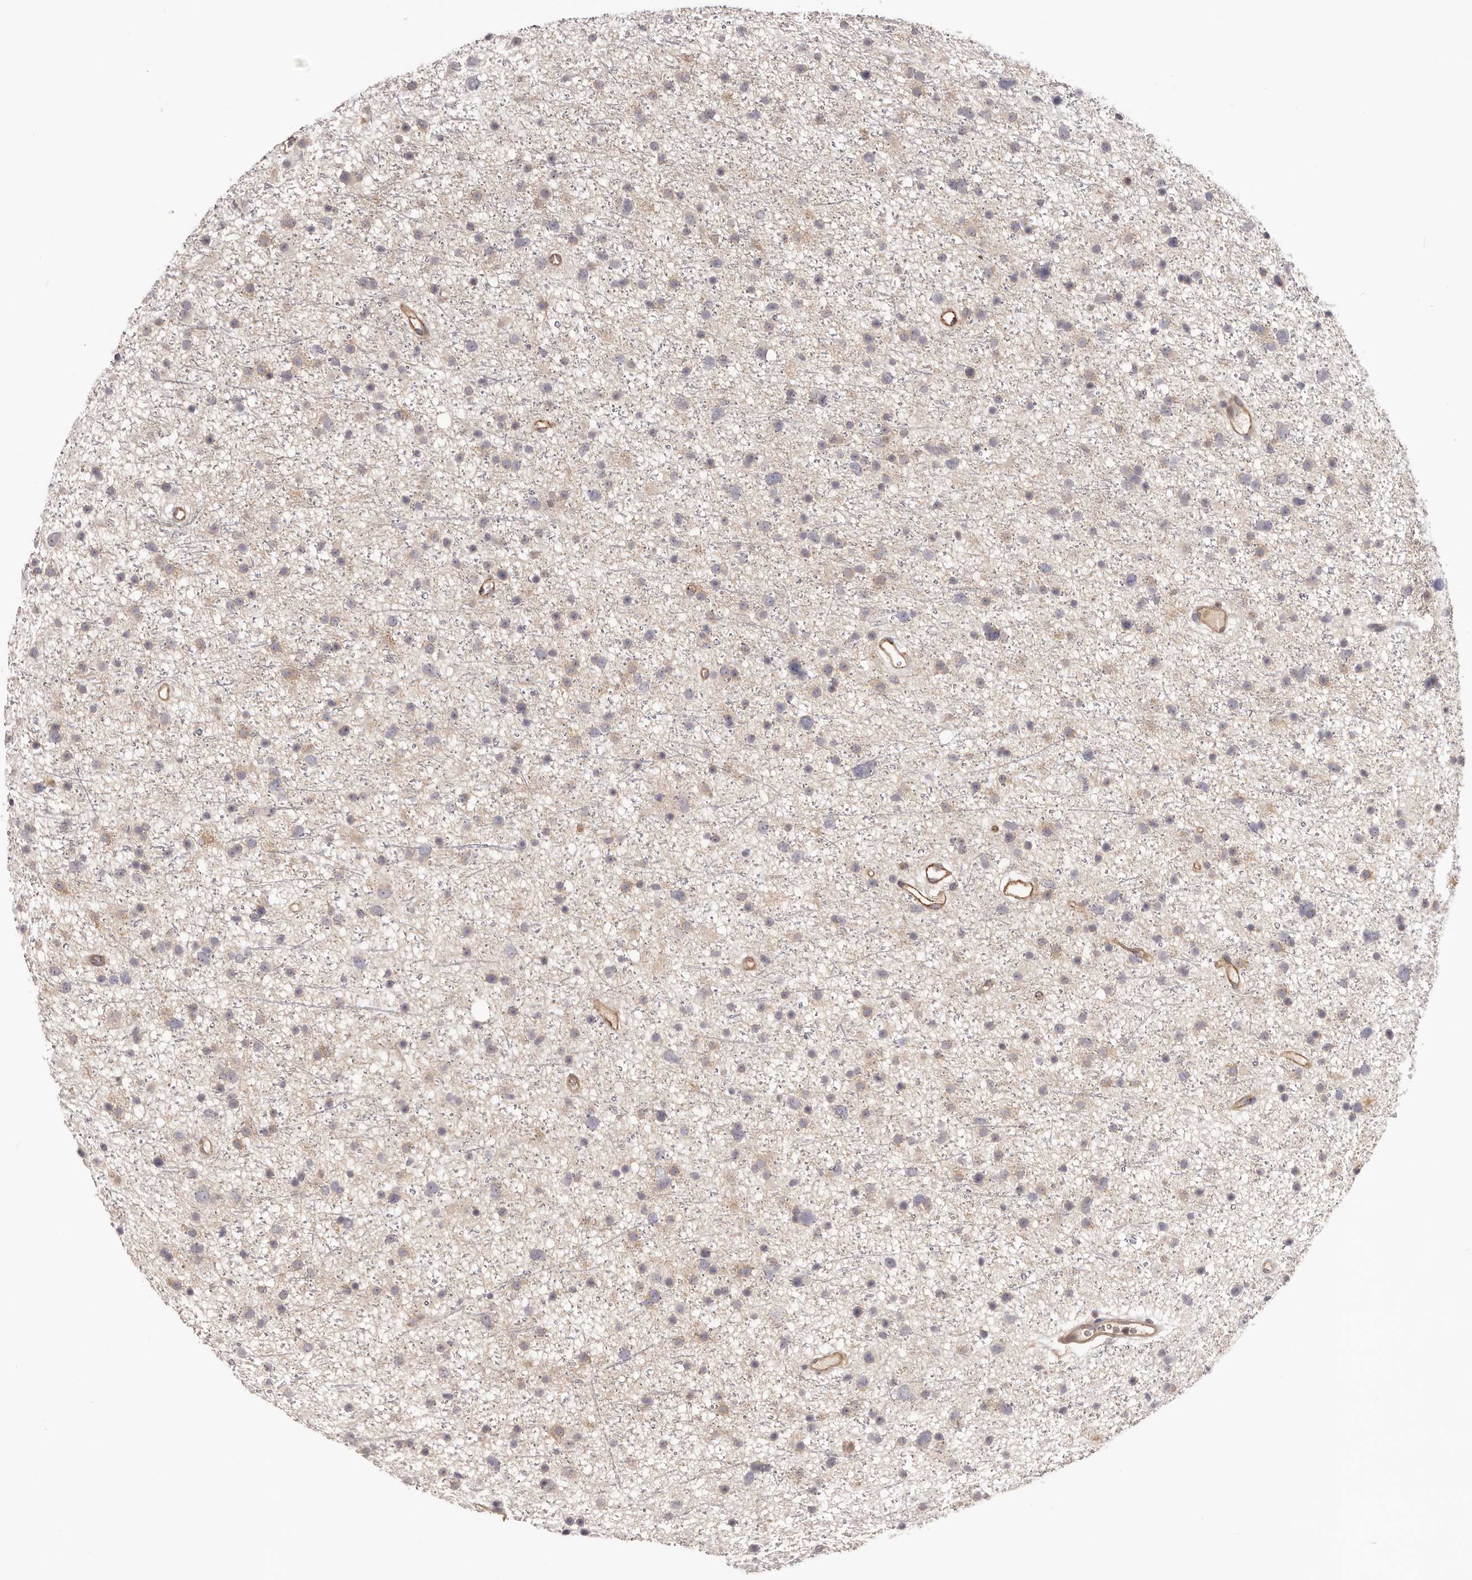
{"staining": {"intensity": "negative", "quantity": "none", "location": "none"}, "tissue": "glioma", "cell_type": "Tumor cells", "image_type": "cancer", "snomed": [{"axis": "morphology", "description": "Glioma, malignant, Low grade"}, {"axis": "topography", "description": "Cerebral cortex"}], "caption": "The image exhibits no significant positivity in tumor cells of glioma. (Stains: DAB (3,3'-diaminobenzidine) IHC with hematoxylin counter stain, Microscopy: brightfield microscopy at high magnification).", "gene": "DMRT2", "patient": {"sex": "female", "age": 39}}